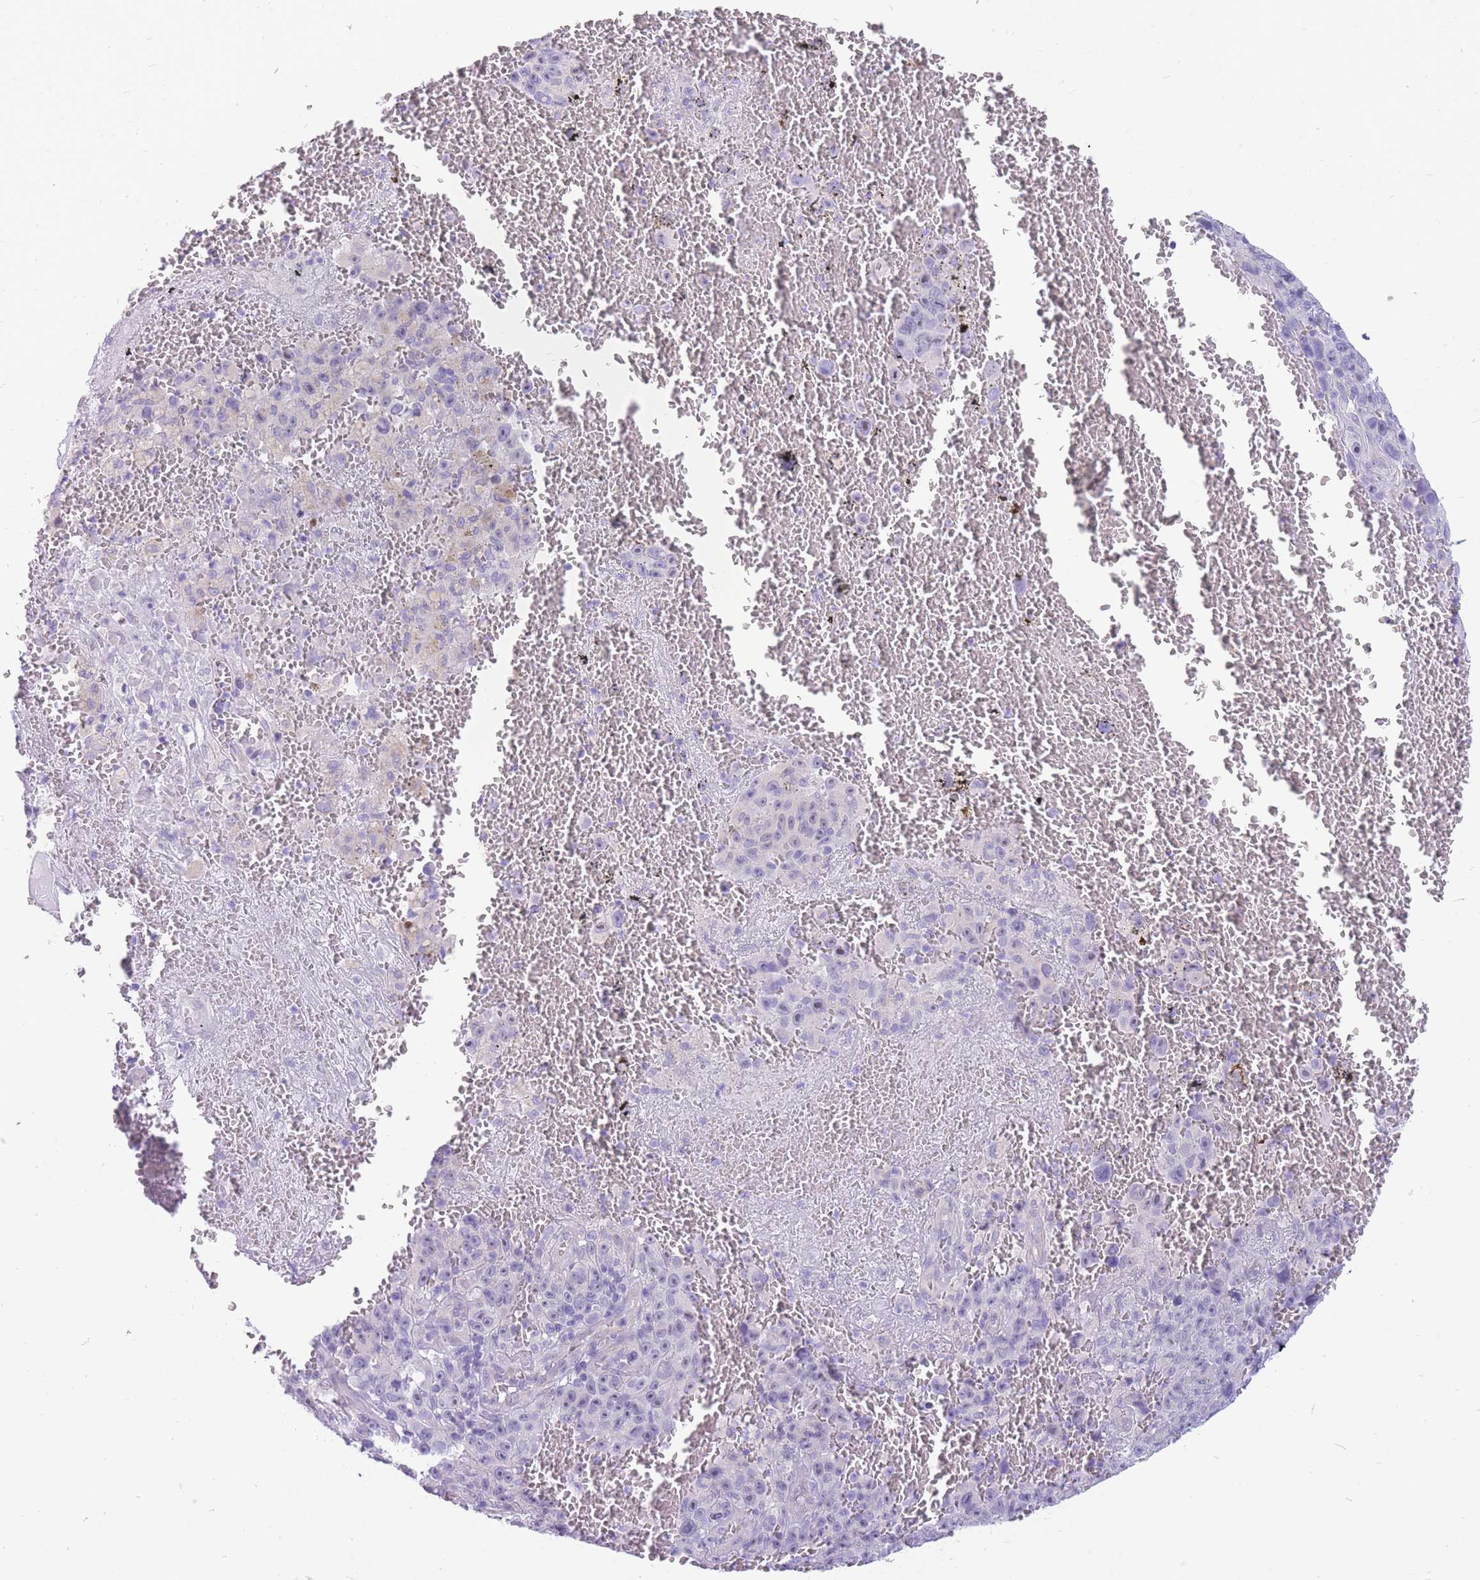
{"staining": {"intensity": "negative", "quantity": "none", "location": "none"}, "tissue": "melanoma", "cell_type": "Tumor cells", "image_type": "cancer", "snomed": [{"axis": "morphology", "description": "Malignant melanoma, NOS"}, {"axis": "topography", "description": "Skin"}], "caption": "This is an immunohistochemistry (IHC) micrograph of malignant melanoma. There is no expression in tumor cells.", "gene": "ZNF311", "patient": {"sex": "female", "age": 82}}